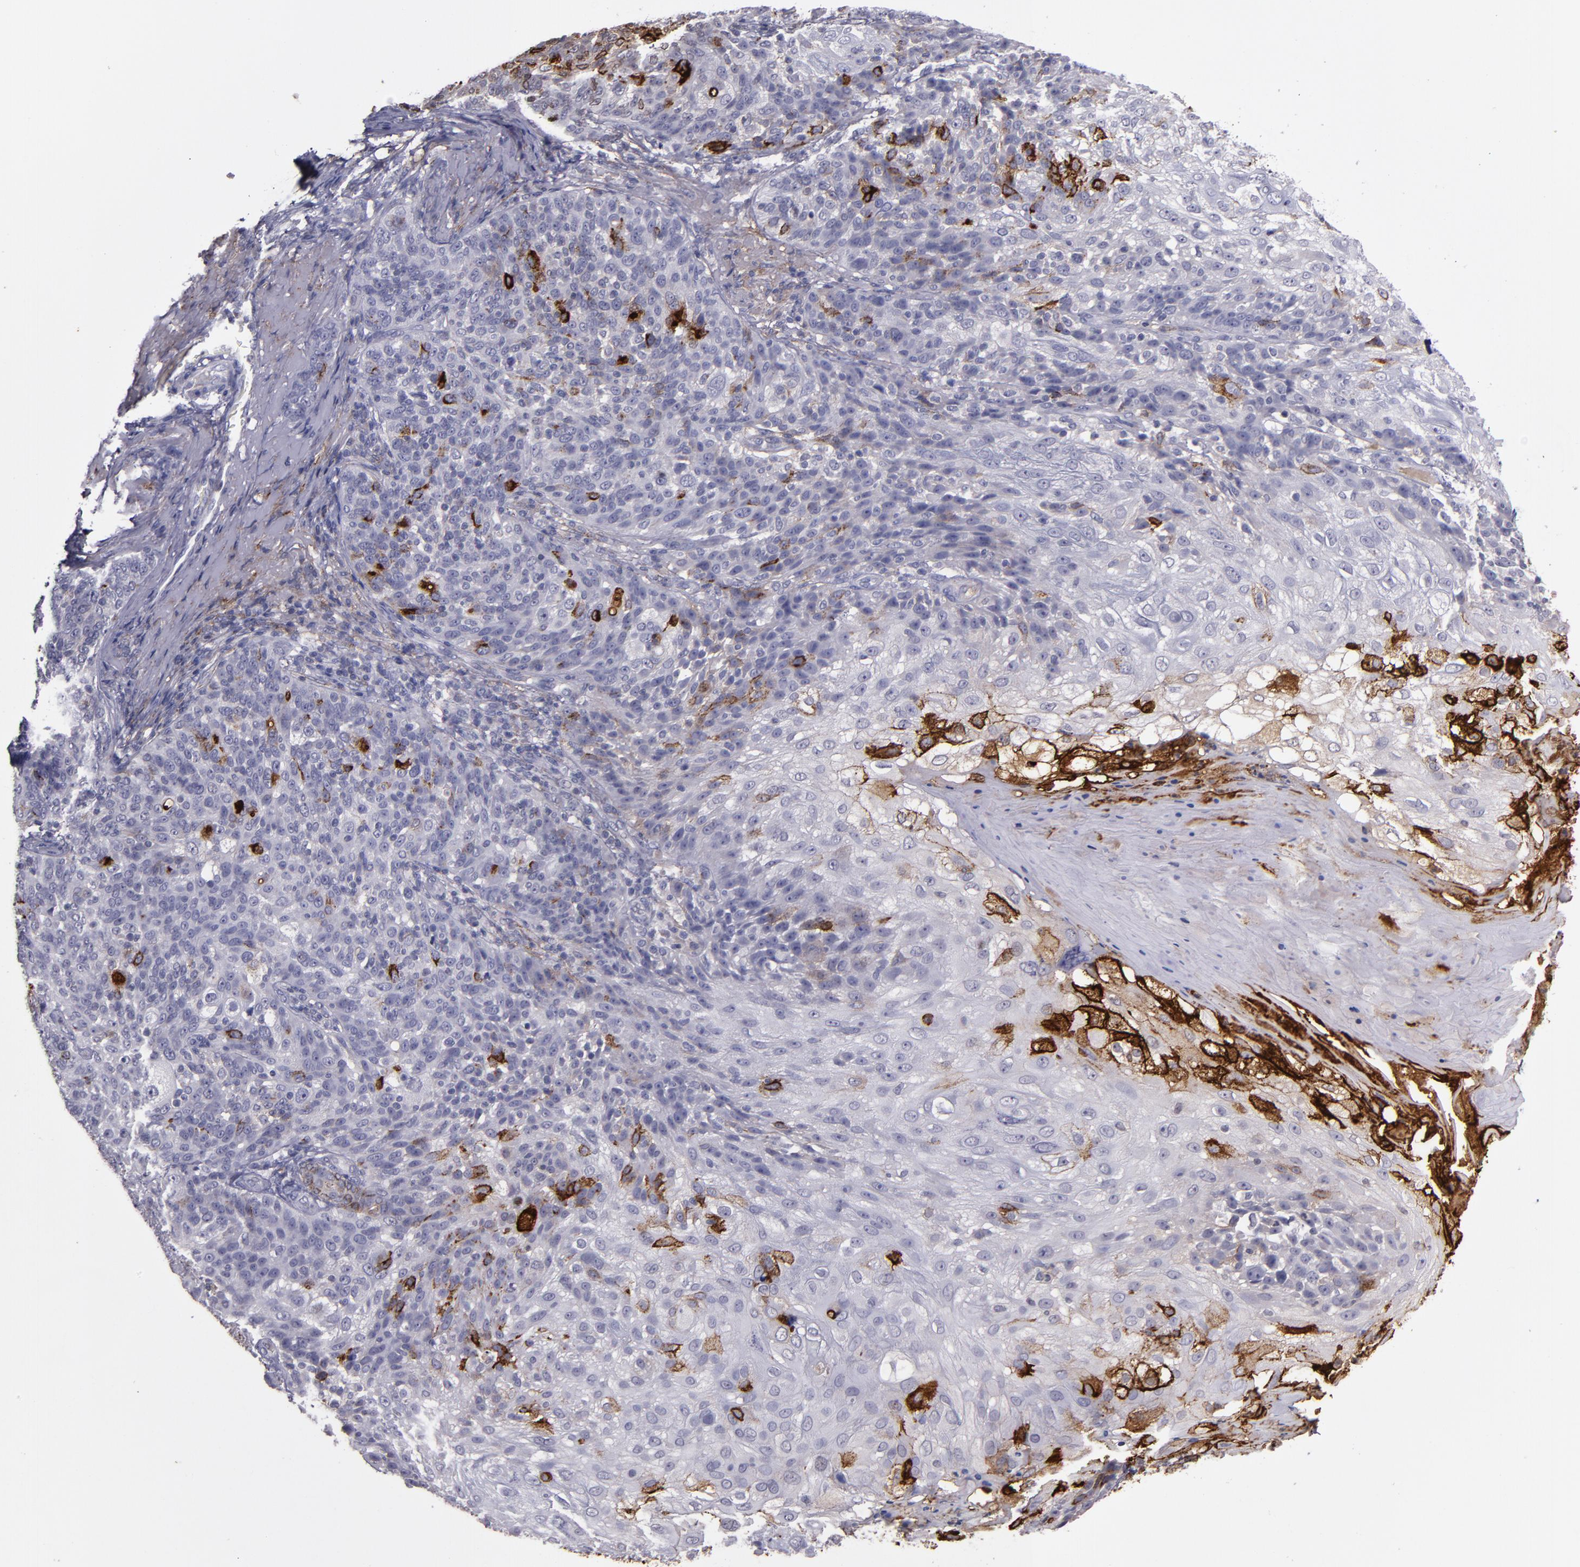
{"staining": {"intensity": "strong", "quantity": "25%-75%", "location": "cytoplasmic/membranous"}, "tissue": "skin cancer", "cell_type": "Tumor cells", "image_type": "cancer", "snomed": [{"axis": "morphology", "description": "Normal tissue, NOS"}, {"axis": "morphology", "description": "Squamous cell carcinoma, NOS"}, {"axis": "topography", "description": "Skin"}], "caption": "IHC image of neoplastic tissue: human squamous cell carcinoma (skin) stained using IHC shows high levels of strong protein expression localized specifically in the cytoplasmic/membranous of tumor cells, appearing as a cytoplasmic/membranous brown color.", "gene": "MFGE8", "patient": {"sex": "female", "age": 83}}